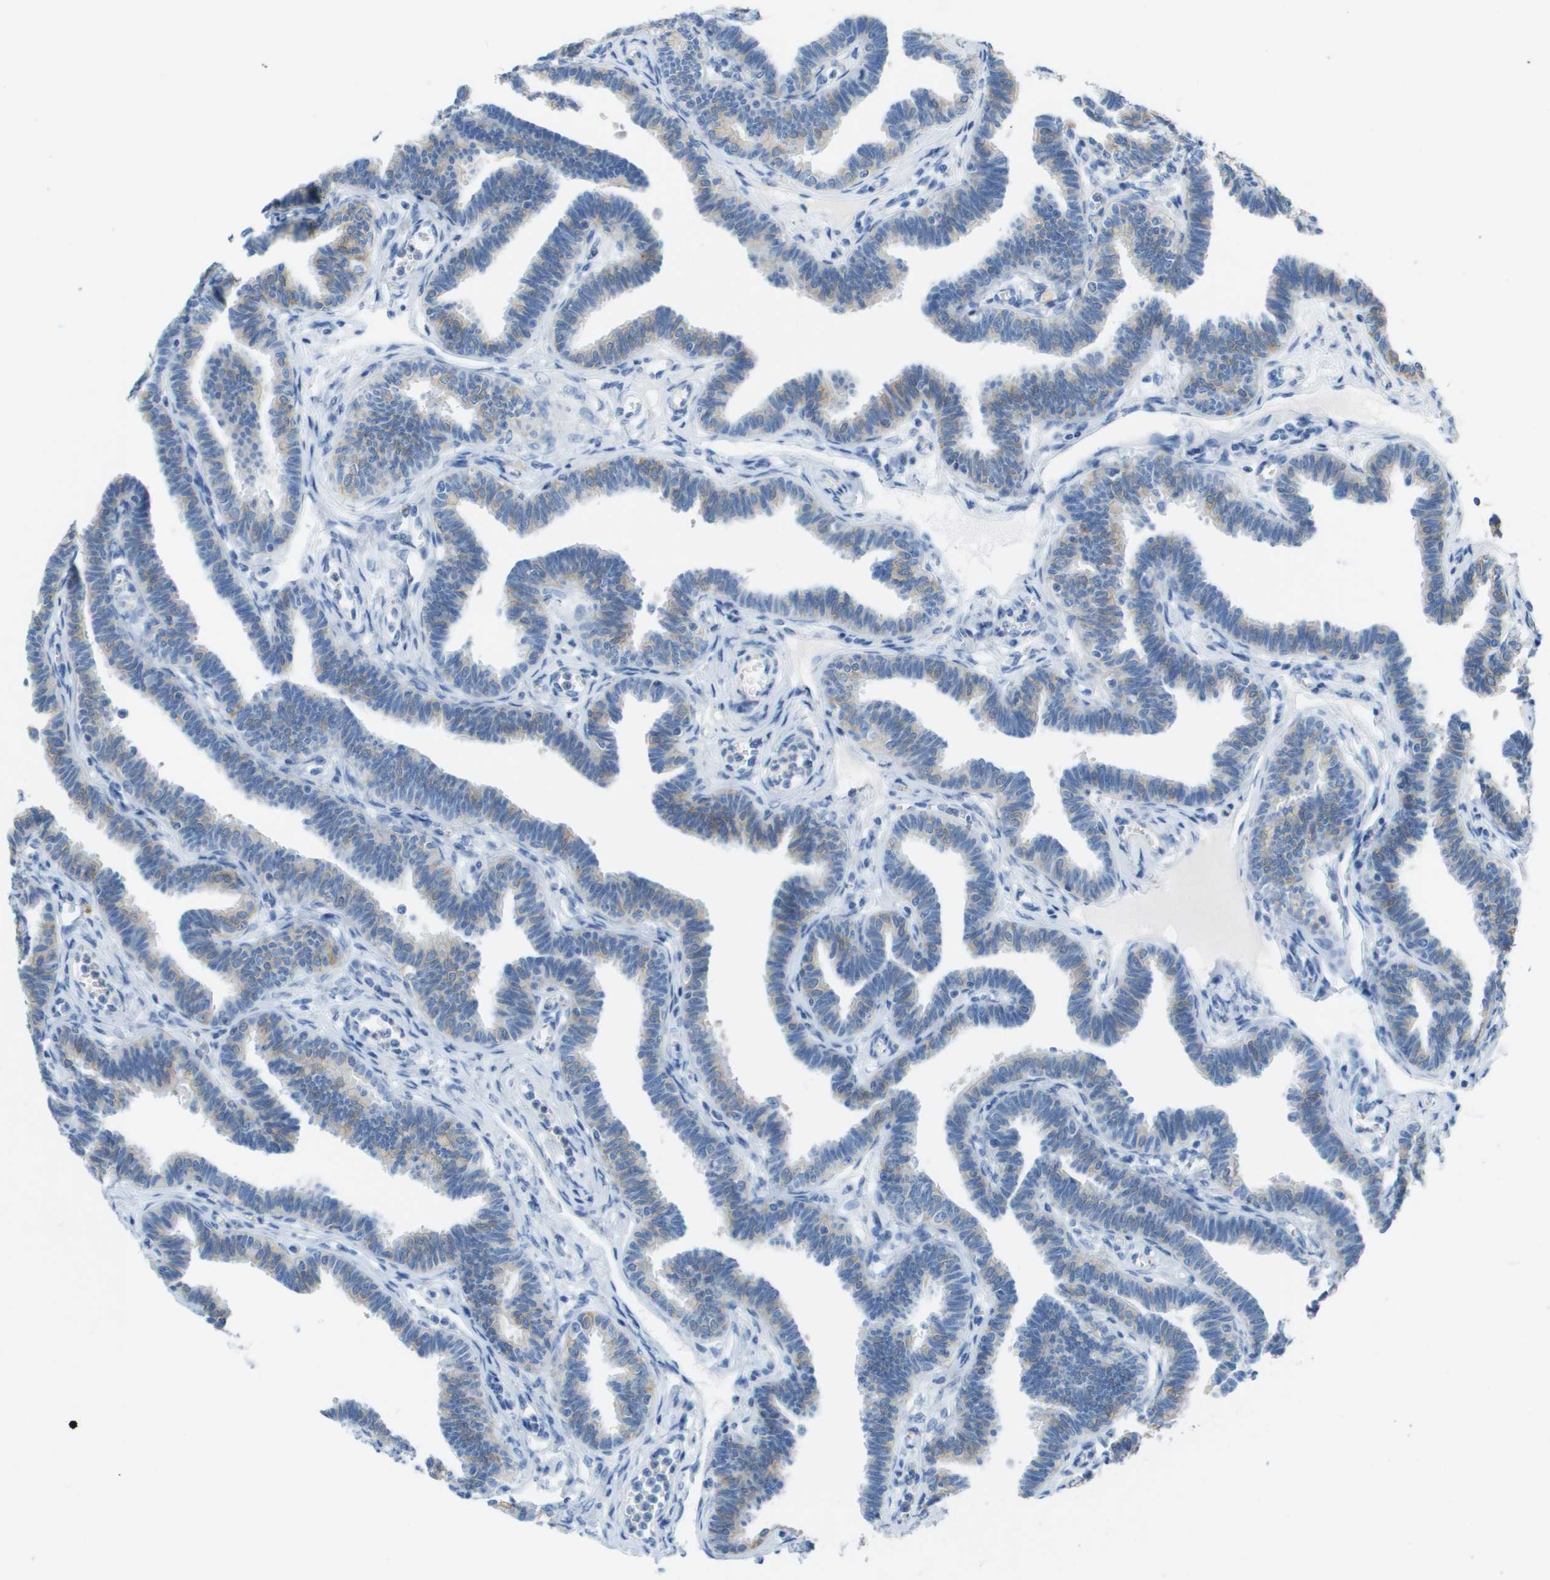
{"staining": {"intensity": "weak", "quantity": "<25%", "location": "cytoplasmic/membranous"}, "tissue": "fallopian tube", "cell_type": "Glandular cells", "image_type": "normal", "snomed": [{"axis": "morphology", "description": "Normal tissue, NOS"}, {"axis": "topography", "description": "Fallopian tube"}, {"axis": "topography", "description": "Ovary"}], "caption": "DAB (3,3'-diaminobenzidine) immunohistochemical staining of benign human fallopian tube exhibits no significant expression in glandular cells. (Immunohistochemistry (ihc), brightfield microscopy, high magnification).", "gene": "CD46", "patient": {"sex": "female", "age": 23}}